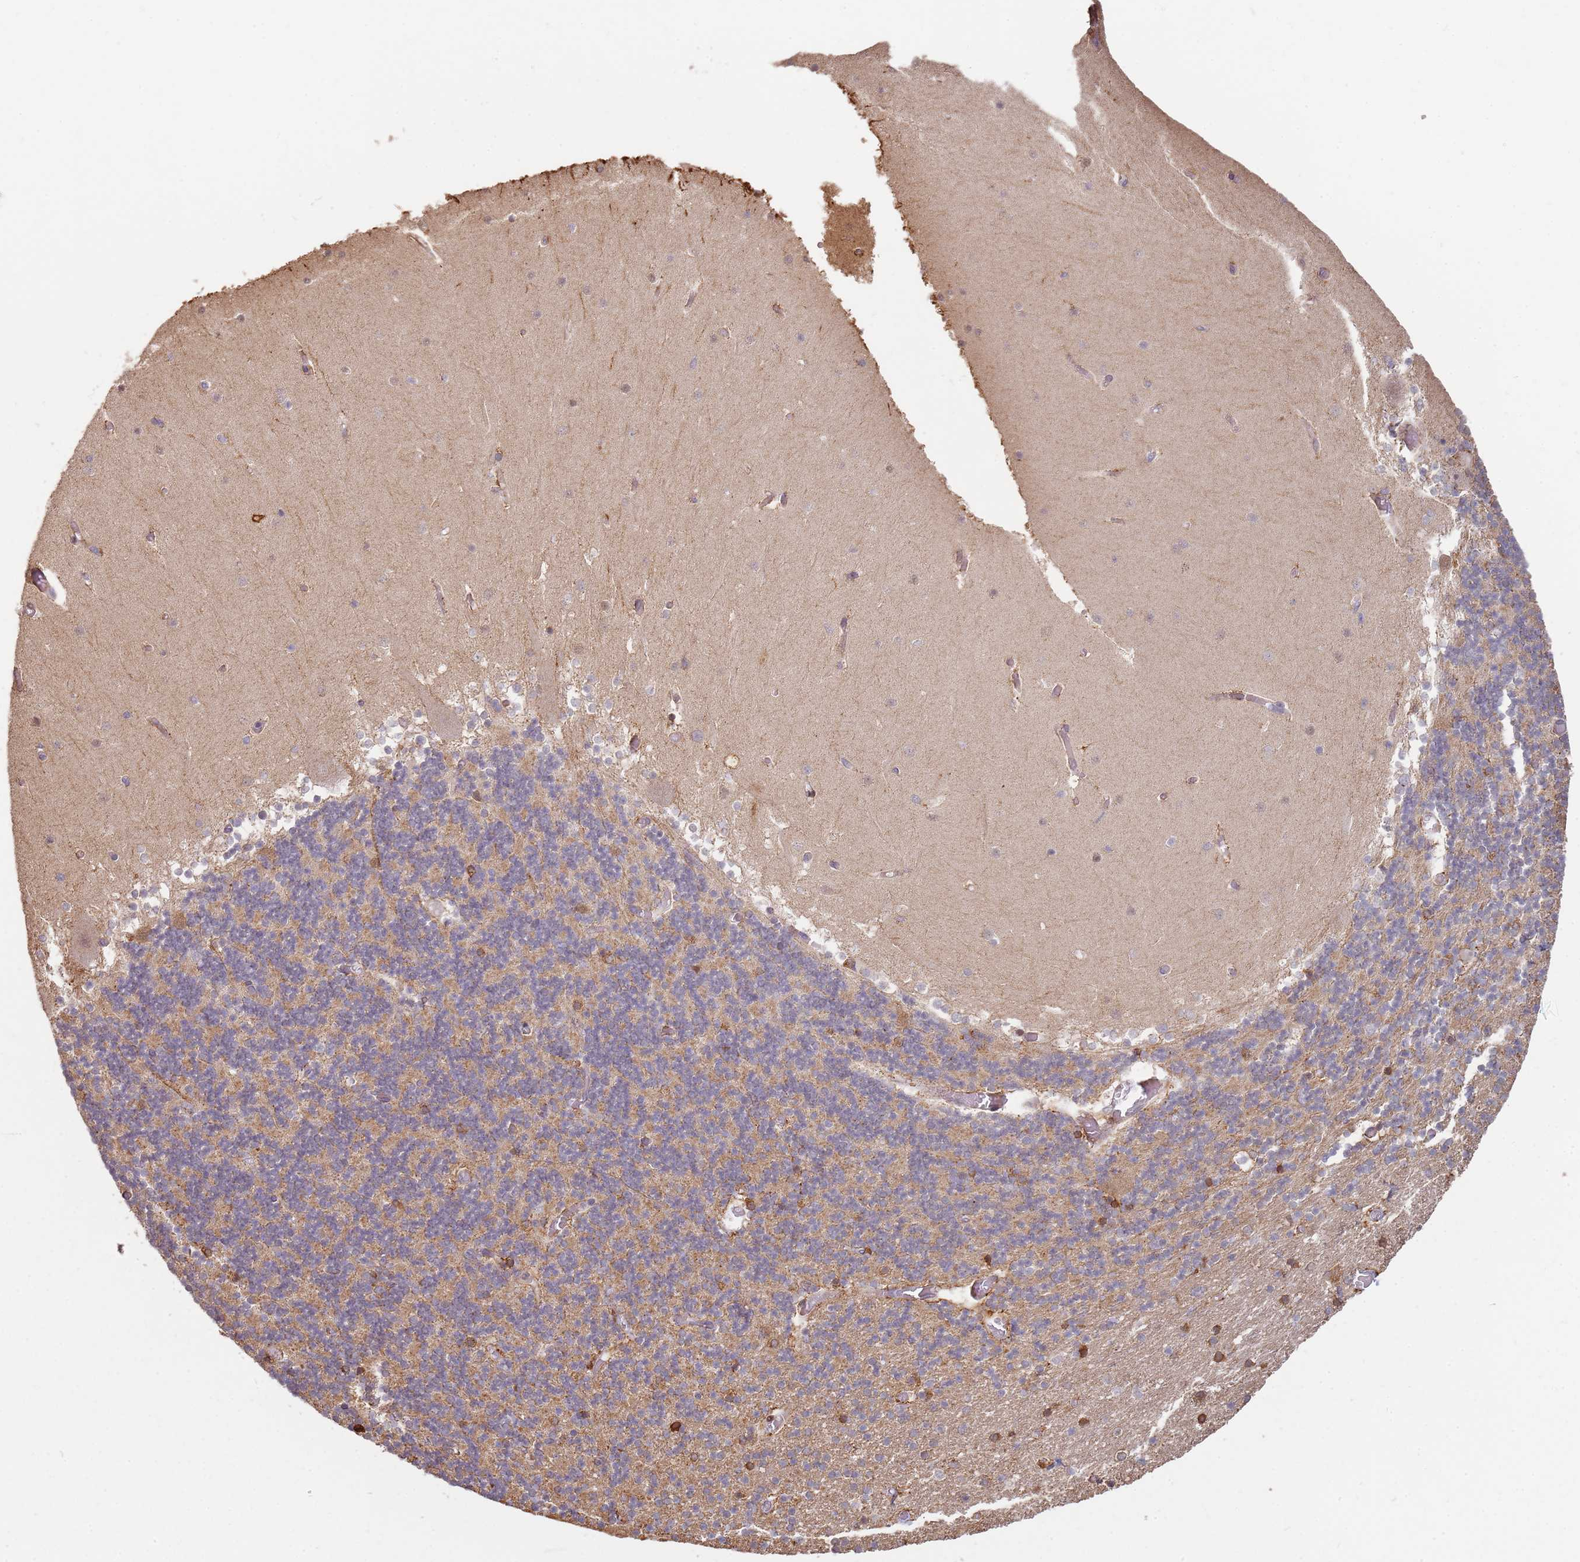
{"staining": {"intensity": "weak", "quantity": "25%-75%", "location": "cytoplasmic/membranous"}, "tissue": "cerebellum", "cell_type": "Cells in granular layer", "image_type": "normal", "snomed": [{"axis": "morphology", "description": "Normal tissue, NOS"}, {"axis": "topography", "description": "Cerebellum"}], "caption": "IHC (DAB) staining of unremarkable cerebellum displays weak cytoplasmic/membranous protein expression in about 25%-75% of cells in granular layer. Using DAB (3,3'-diaminobenzidine) (brown) and hematoxylin (blue) stains, captured at high magnification using brightfield microscopy.", "gene": "MPEG1", "patient": {"sex": "female", "age": 28}}